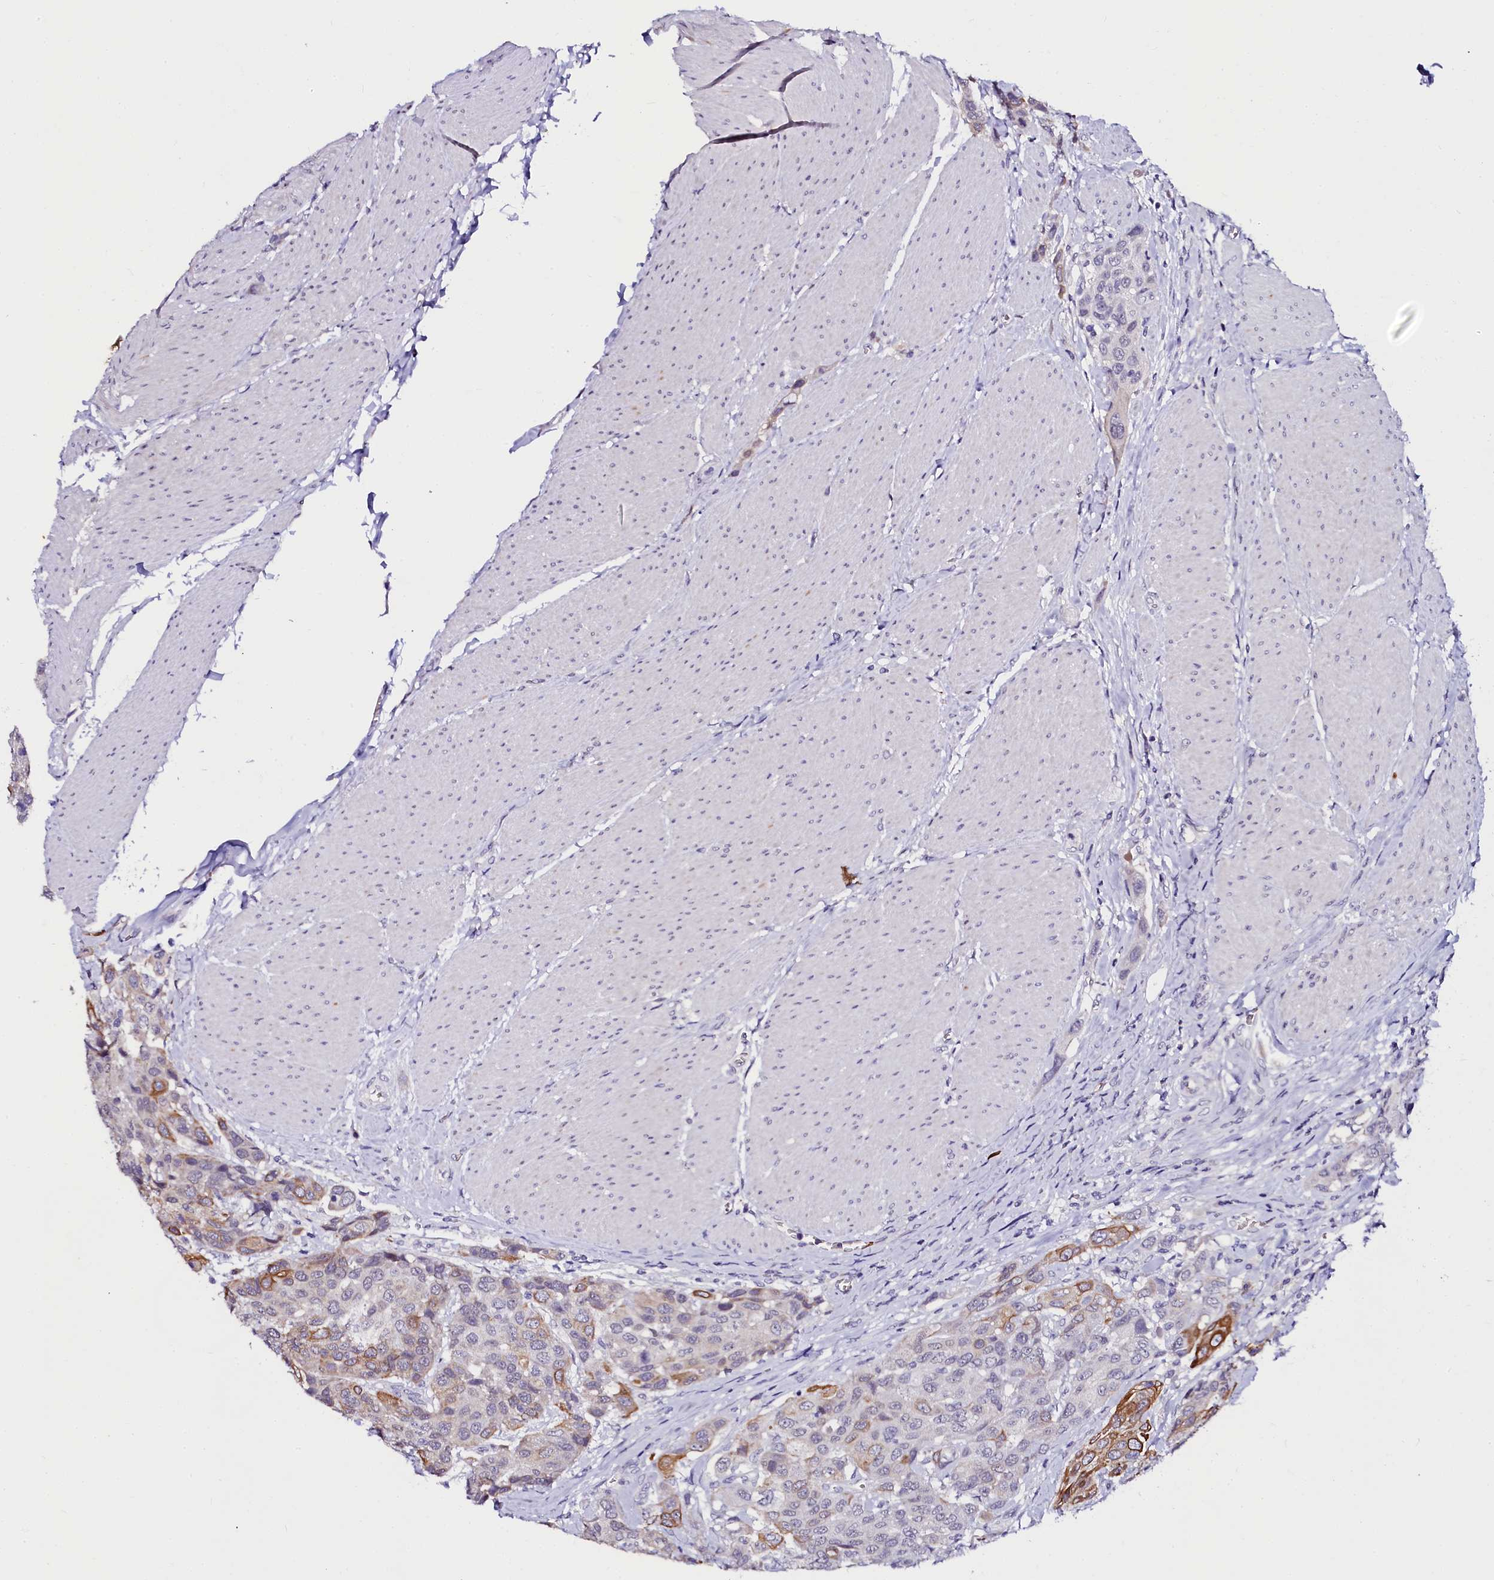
{"staining": {"intensity": "moderate", "quantity": "<25%", "location": "cytoplasmic/membranous"}, "tissue": "urothelial cancer", "cell_type": "Tumor cells", "image_type": "cancer", "snomed": [{"axis": "morphology", "description": "Urothelial carcinoma, High grade"}, {"axis": "topography", "description": "Urinary bladder"}], "caption": "Tumor cells exhibit moderate cytoplasmic/membranous staining in approximately <25% of cells in urothelial cancer. Ihc stains the protein in brown and the nuclei are stained blue.", "gene": "CTDSPL2", "patient": {"sex": "male", "age": 50}}